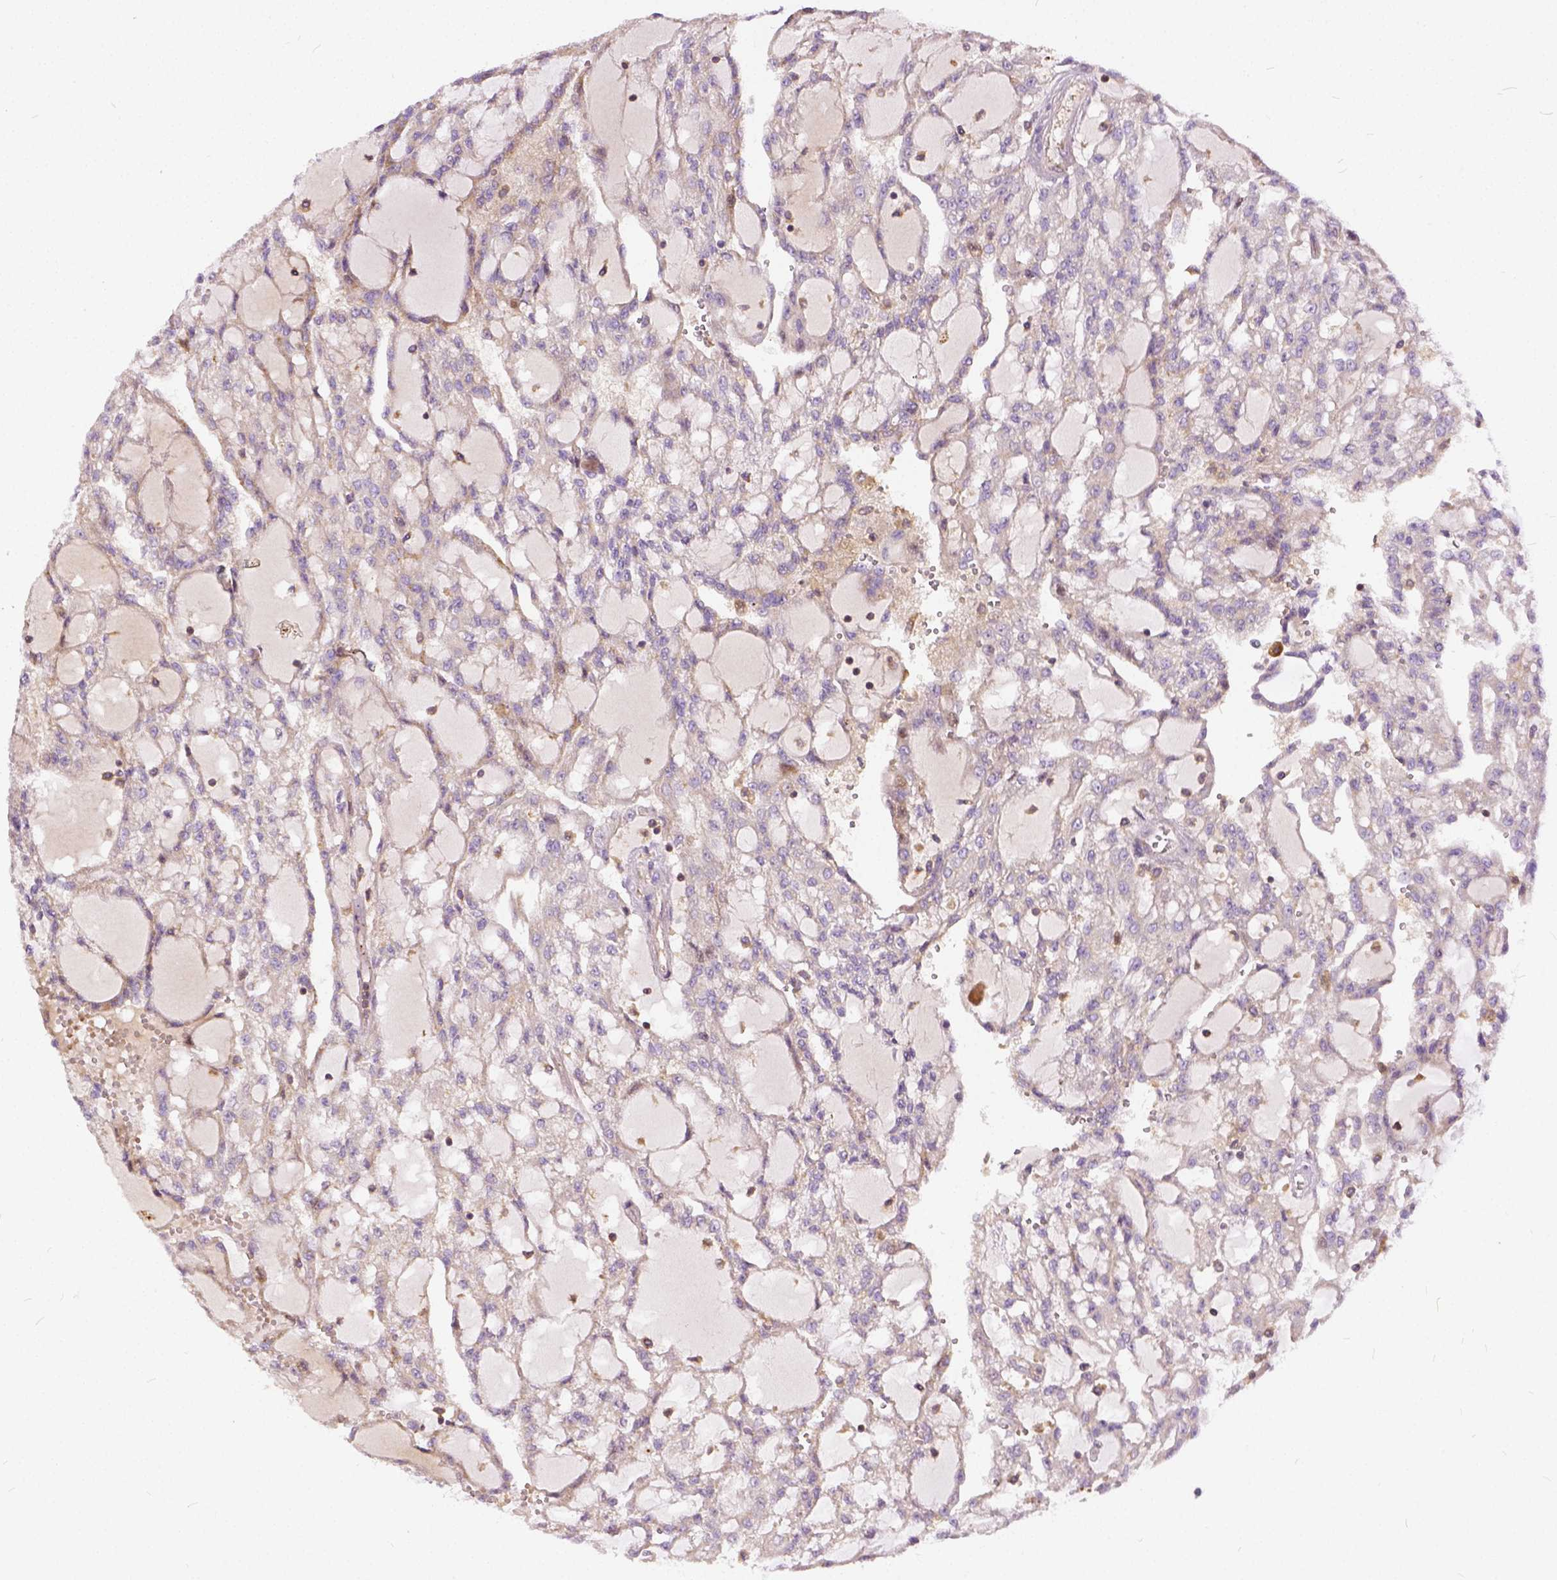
{"staining": {"intensity": "negative", "quantity": "none", "location": "none"}, "tissue": "renal cancer", "cell_type": "Tumor cells", "image_type": "cancer", "snomed": [{"axis": "morphology", "description": "Adenocarcinoma, NOS"}, {"axis": "topography", "description": "Kidney"}], "caption": "An IHC image of renal cancer (adenocarcinoma) is shown. There is no staining in tumor cells of renal cancer (adenocarcinoma).", "gene": "CADM4", "patient": {"sex": "male", "age": 63}}